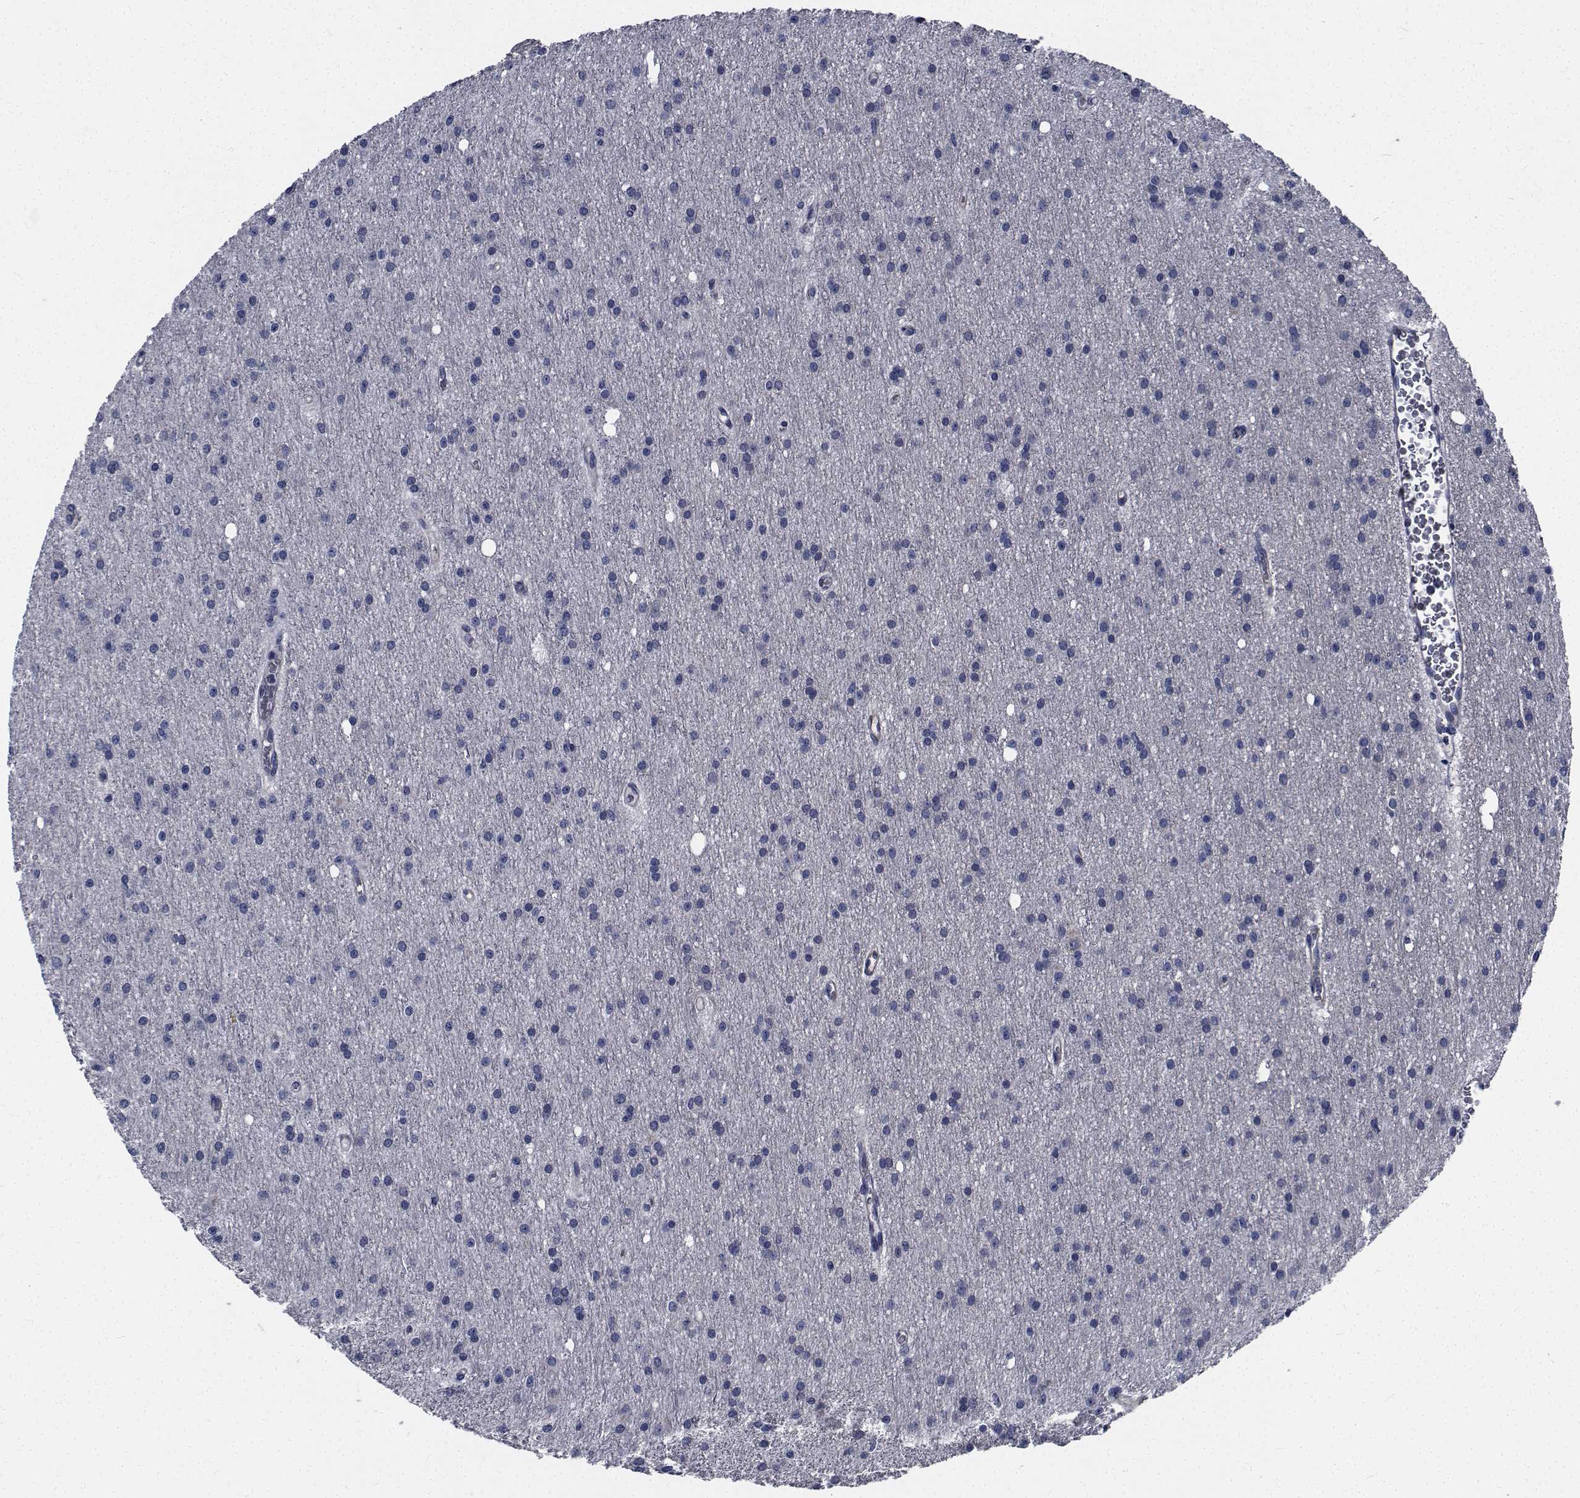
{"staining": {"intensity": "negative", "quantity": "none", "location": "none"}, "tissue": "glioma", "cell_type": "Tumor cells", "image_type": "cancer", "snomed": [{"axis": "morphology", "description": "Glioma, malignant, Low grade"}, {"axis": "topography", "description": "Brain"}], "caption": "Immunohistochemistry (IHC) image of malignant glioma (low-grade) stained for a protein (brown), which displays no staining in tumor cells.", "gene": "TTBK1", "patient": {"sex": "male", "age": 27}}